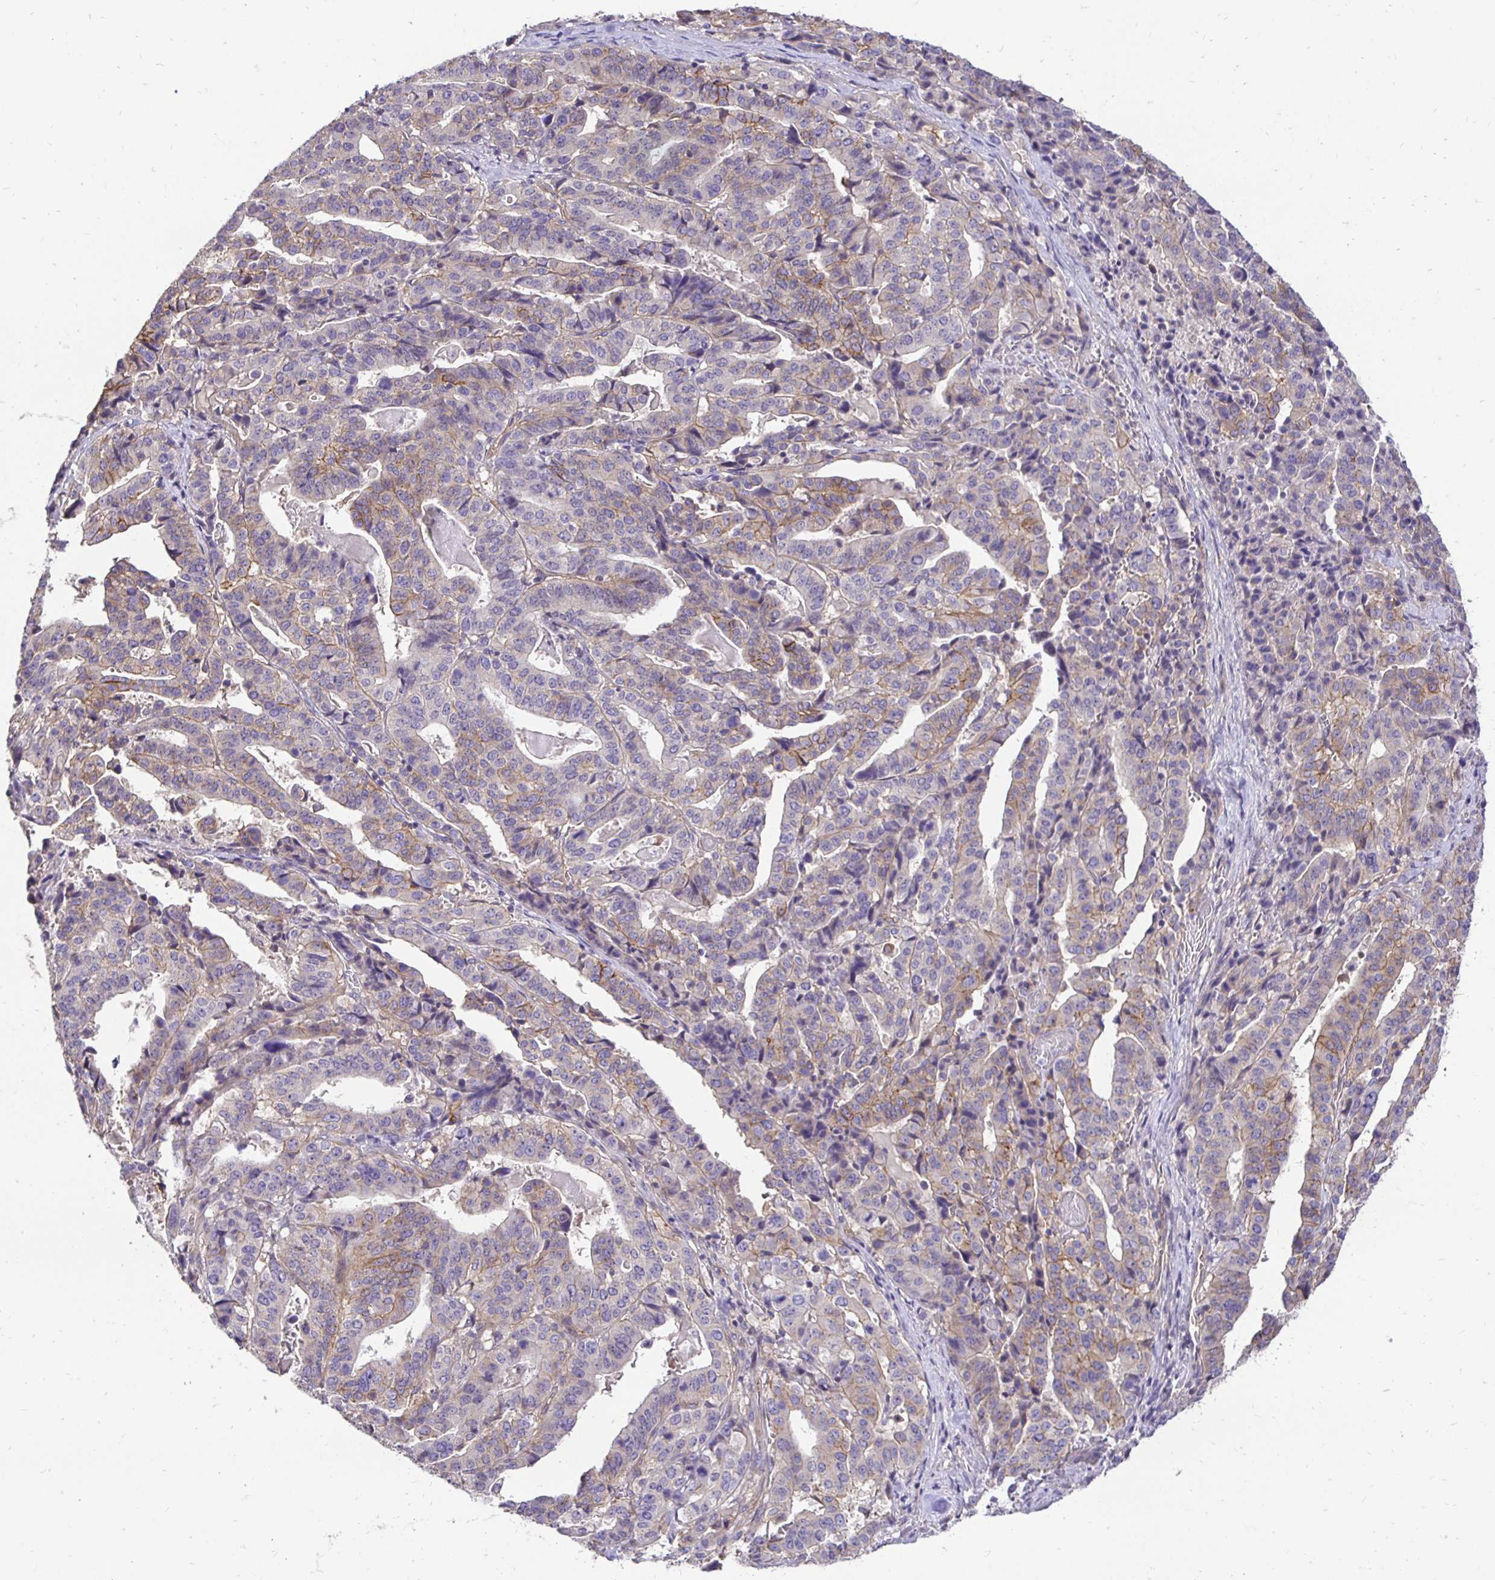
{"staining": {"intensity": "weak", "quantity": "<25%", "location": "cytoplasmic/membranous"}, "tissue": "stomach cancer", "cell_type": "Tumor cells", "image_type": "cancer", "snomed": [{"axis": "morphology", "description": "Adenocarcinoma, NOS"}, {"axis": "topography", "description": "Stomach"}], "caption": "This is an immunohistochemistry (IHC) image of human stomach cancer. There is no expression in tumor cells.", "gene": "SLC9A1", "patient": {"sex": "male", "age": 48}}